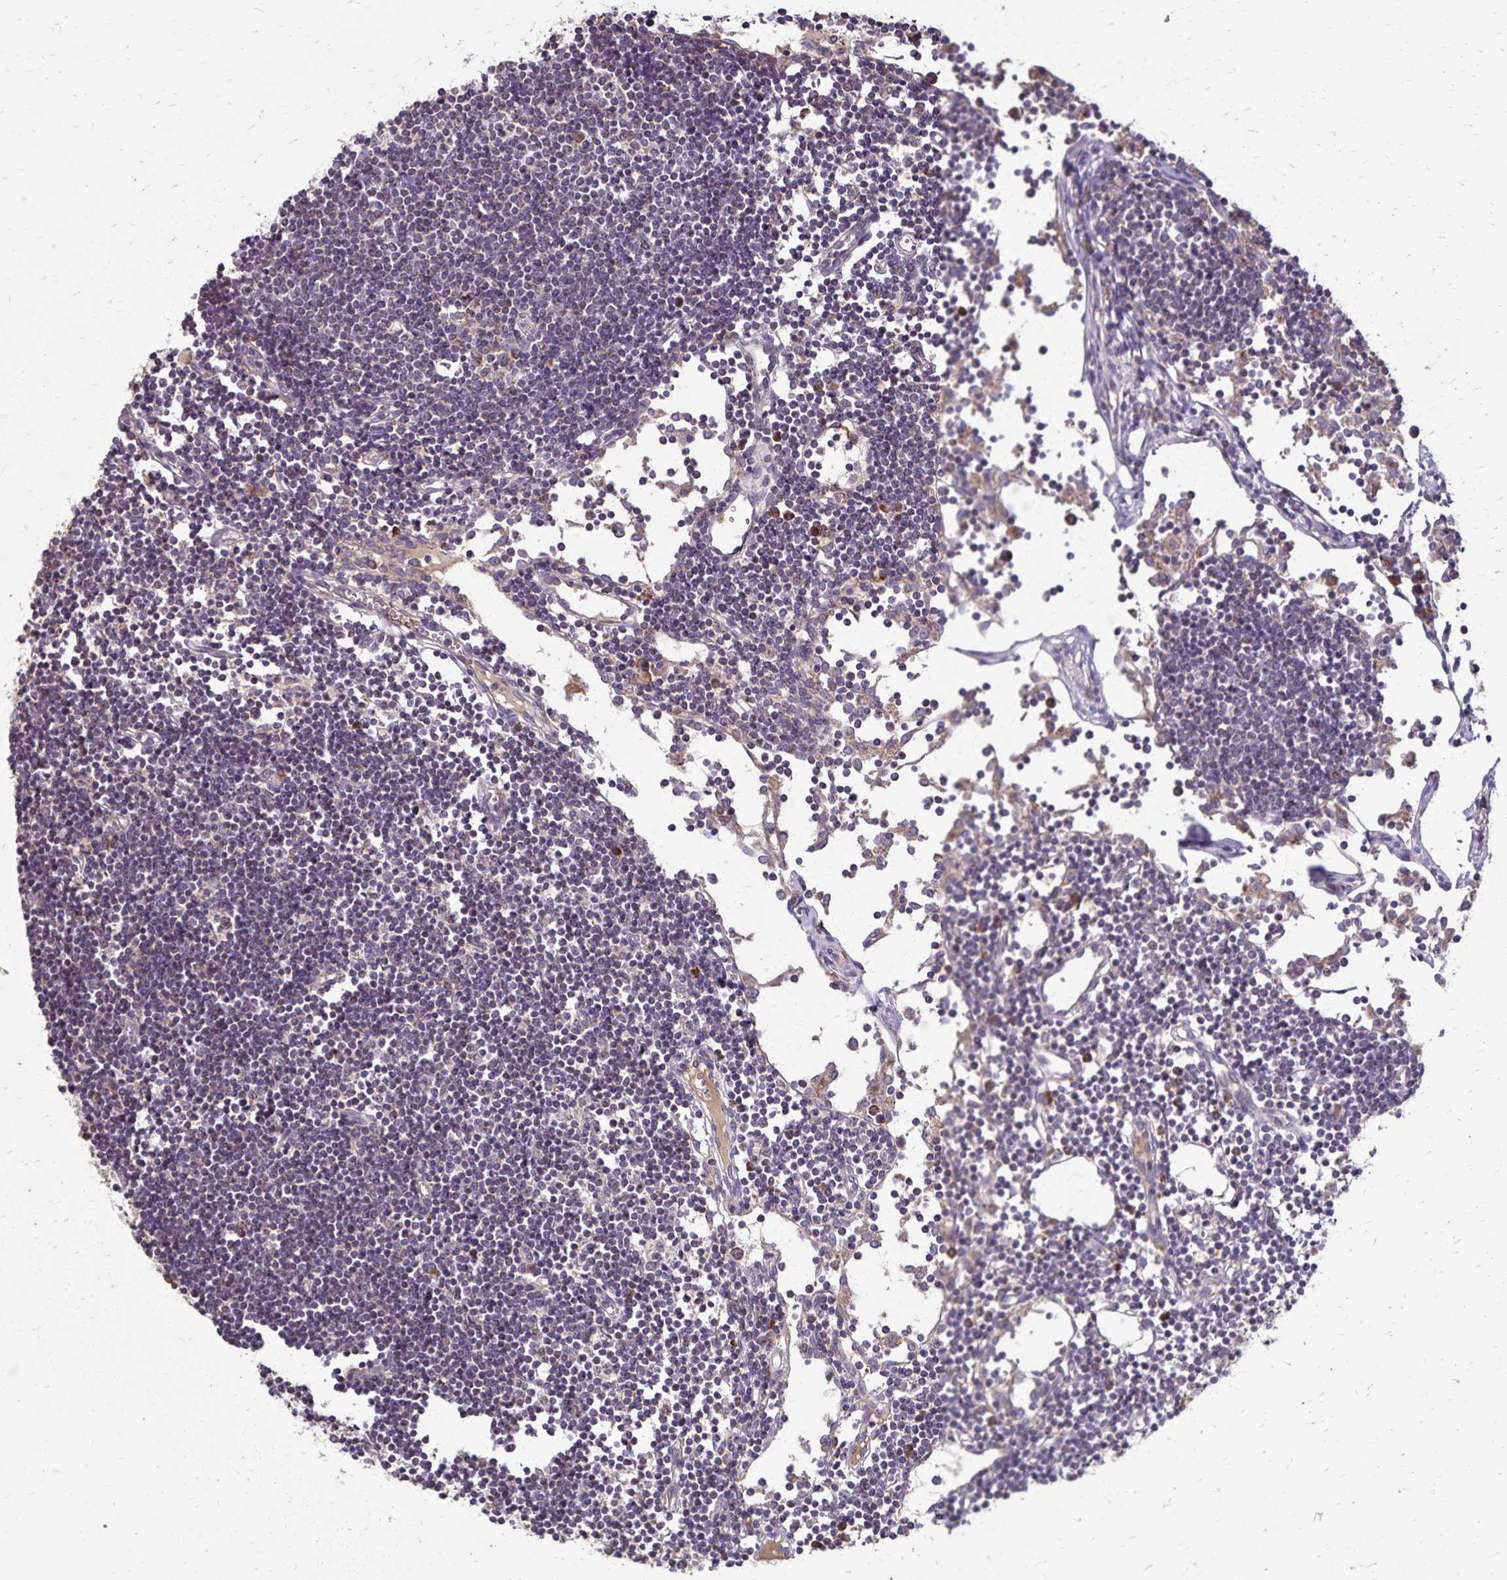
{"staining": {"intensity": "moderate", "quantity": "25%-75%", "location": "cytoplasmic/membranous"}, "tissue": "lymph node", "cell_type": "Germinal center cells", "image_type": "normal", "snomed": [{"axis": "morphology", "description": "Normal tissue, NOS"}, {"axis": "topography", "description": "Lymph node"}], "caption": "Protein expression analysis of benign lymph node demonstrates moderate cytoplasmic/membranous positivity in approximately 25%-75% of germinal center cells.", "gene": "RNF10", "patient": {"sex": "female", "age": 65}}